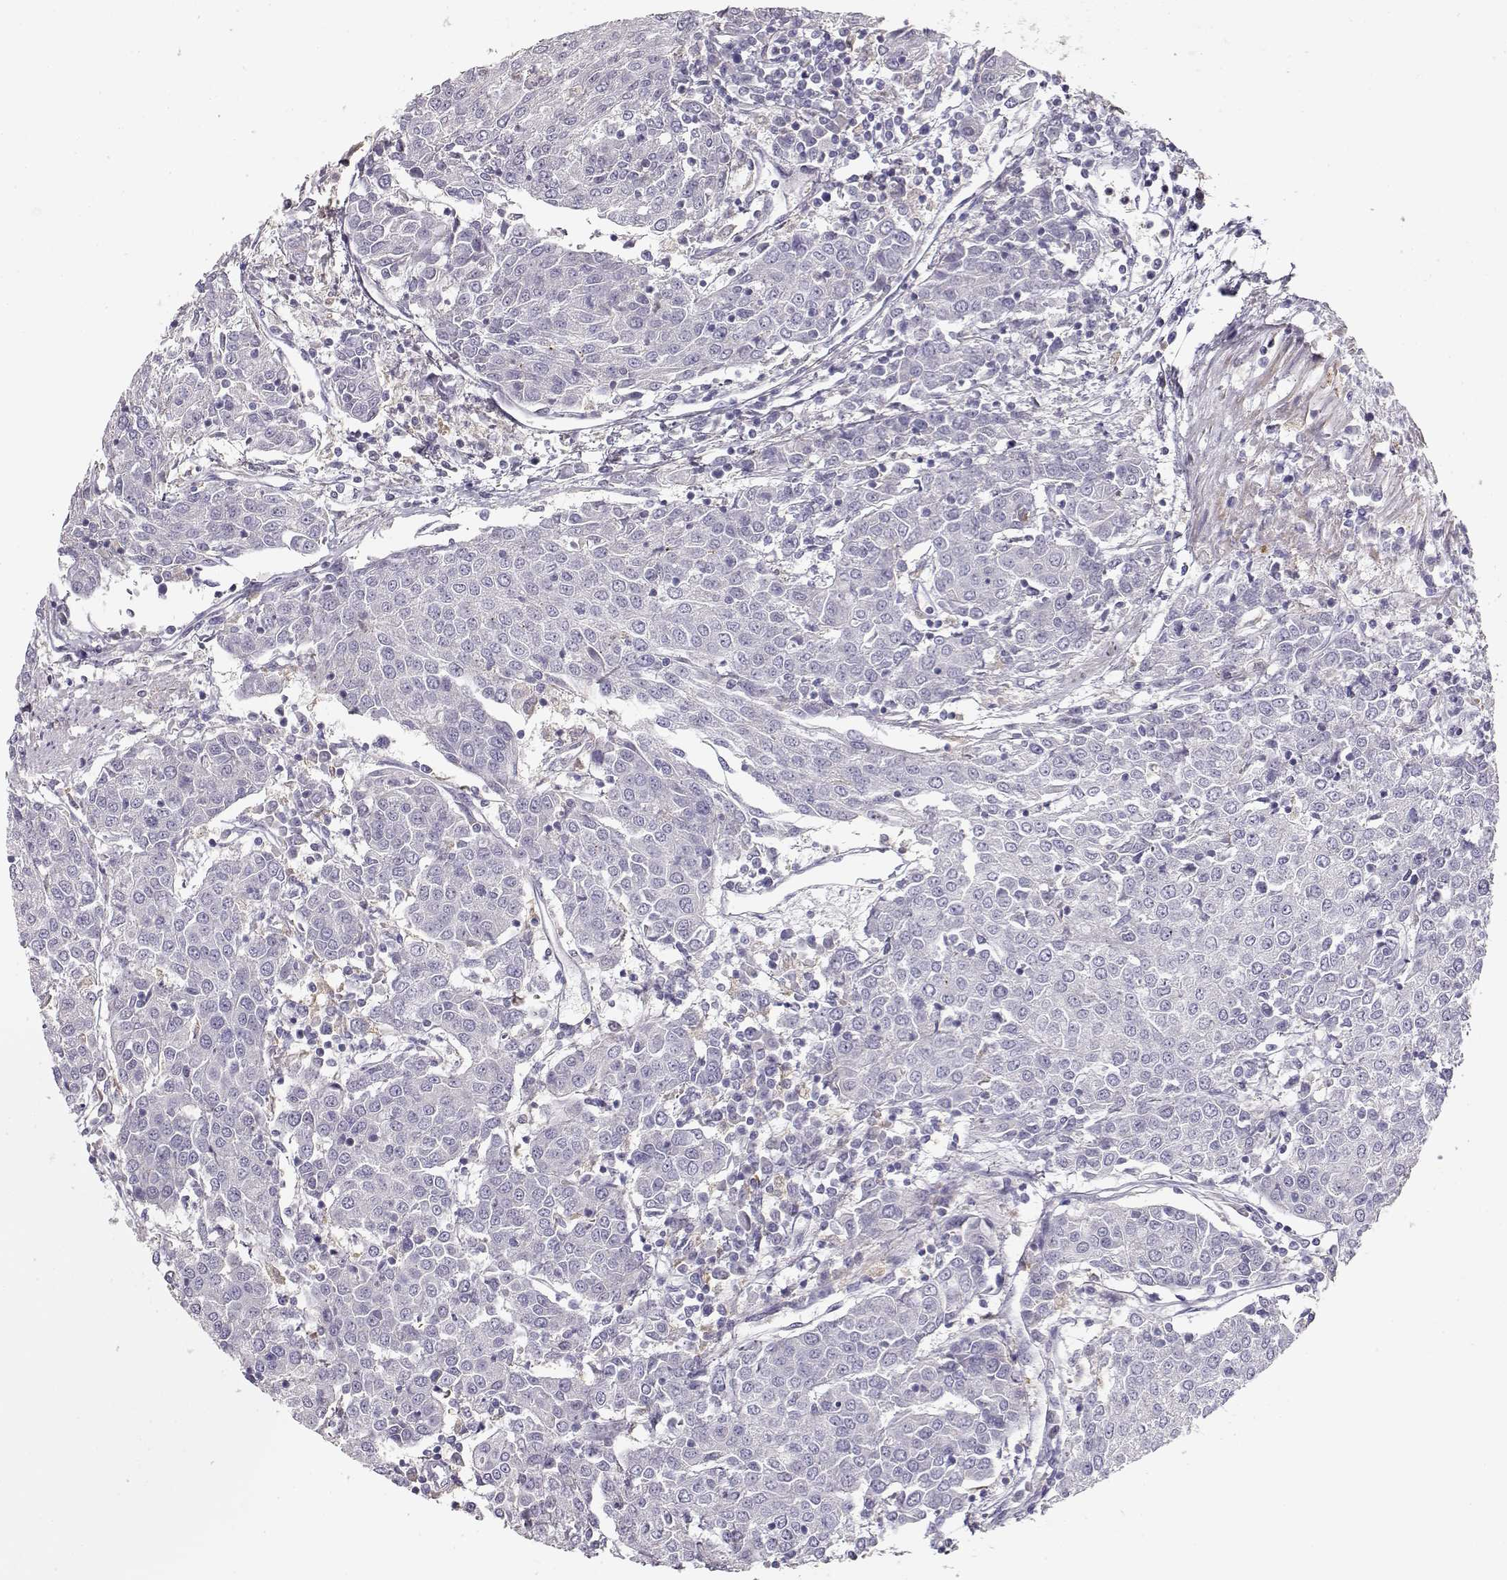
{"staining": {"intensity": "negative", "quantity": "none", "location": "none"}, "tissue": "urothelial cancer", "cell_type": "Tumor cells", "image_type": "cancer", "snomed": [{"axis": "morphology", "description": "Urothelial carcinoma, High grade"}, {"axis": "topography", "description": "Urinary bladder"}], "caption": "This is an immunohistochemistry (IHC) histopathology image of urothelial carcinoma (high-grade). There is no positivity in tumor cells.", "gene": "VAV1", "patient": {"sex": "female", "age": 85}}